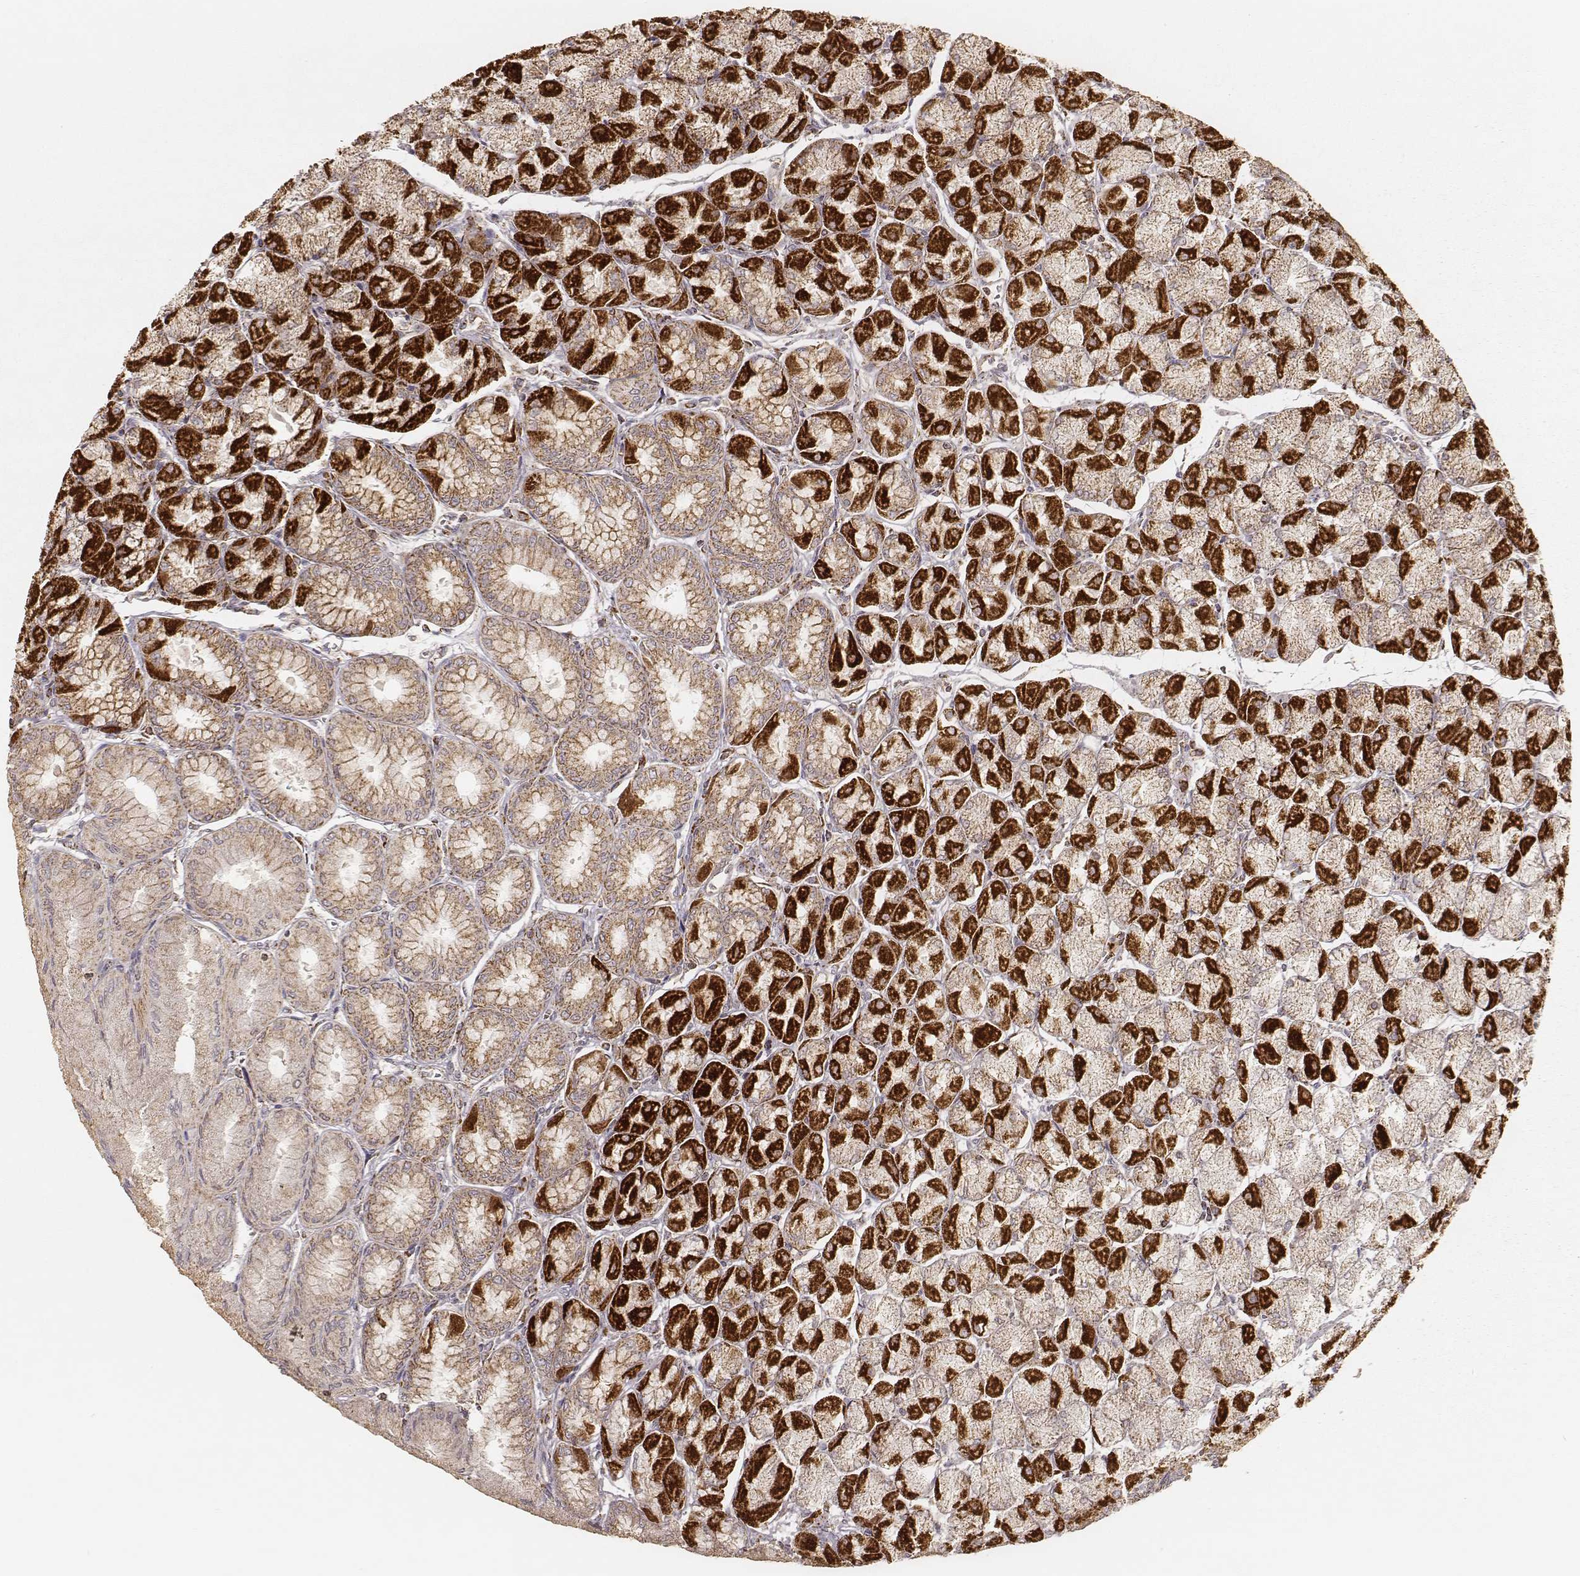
{"staining": {"intensity": "strong", "quantity": "25%-75%", "location": "cytoplasmic/membranous"}, "tissue": "stomach", "cell_type": "Glandular cells", "image_type": "normal", "snomed": [{"axis": "morphology", "description": "Normal tissue, NOS"}, {"axis": "topography", "description": "Stomach, upper"}], "caption": "Immunohistochemical staining of unremarkable human stomach shows 25%-75% levels of strong cytoplasmic/membranous protein staining in about 25%-75% of glandular cells.", "gene": "CS", "patient": {"sex": "male", "age": 60}}